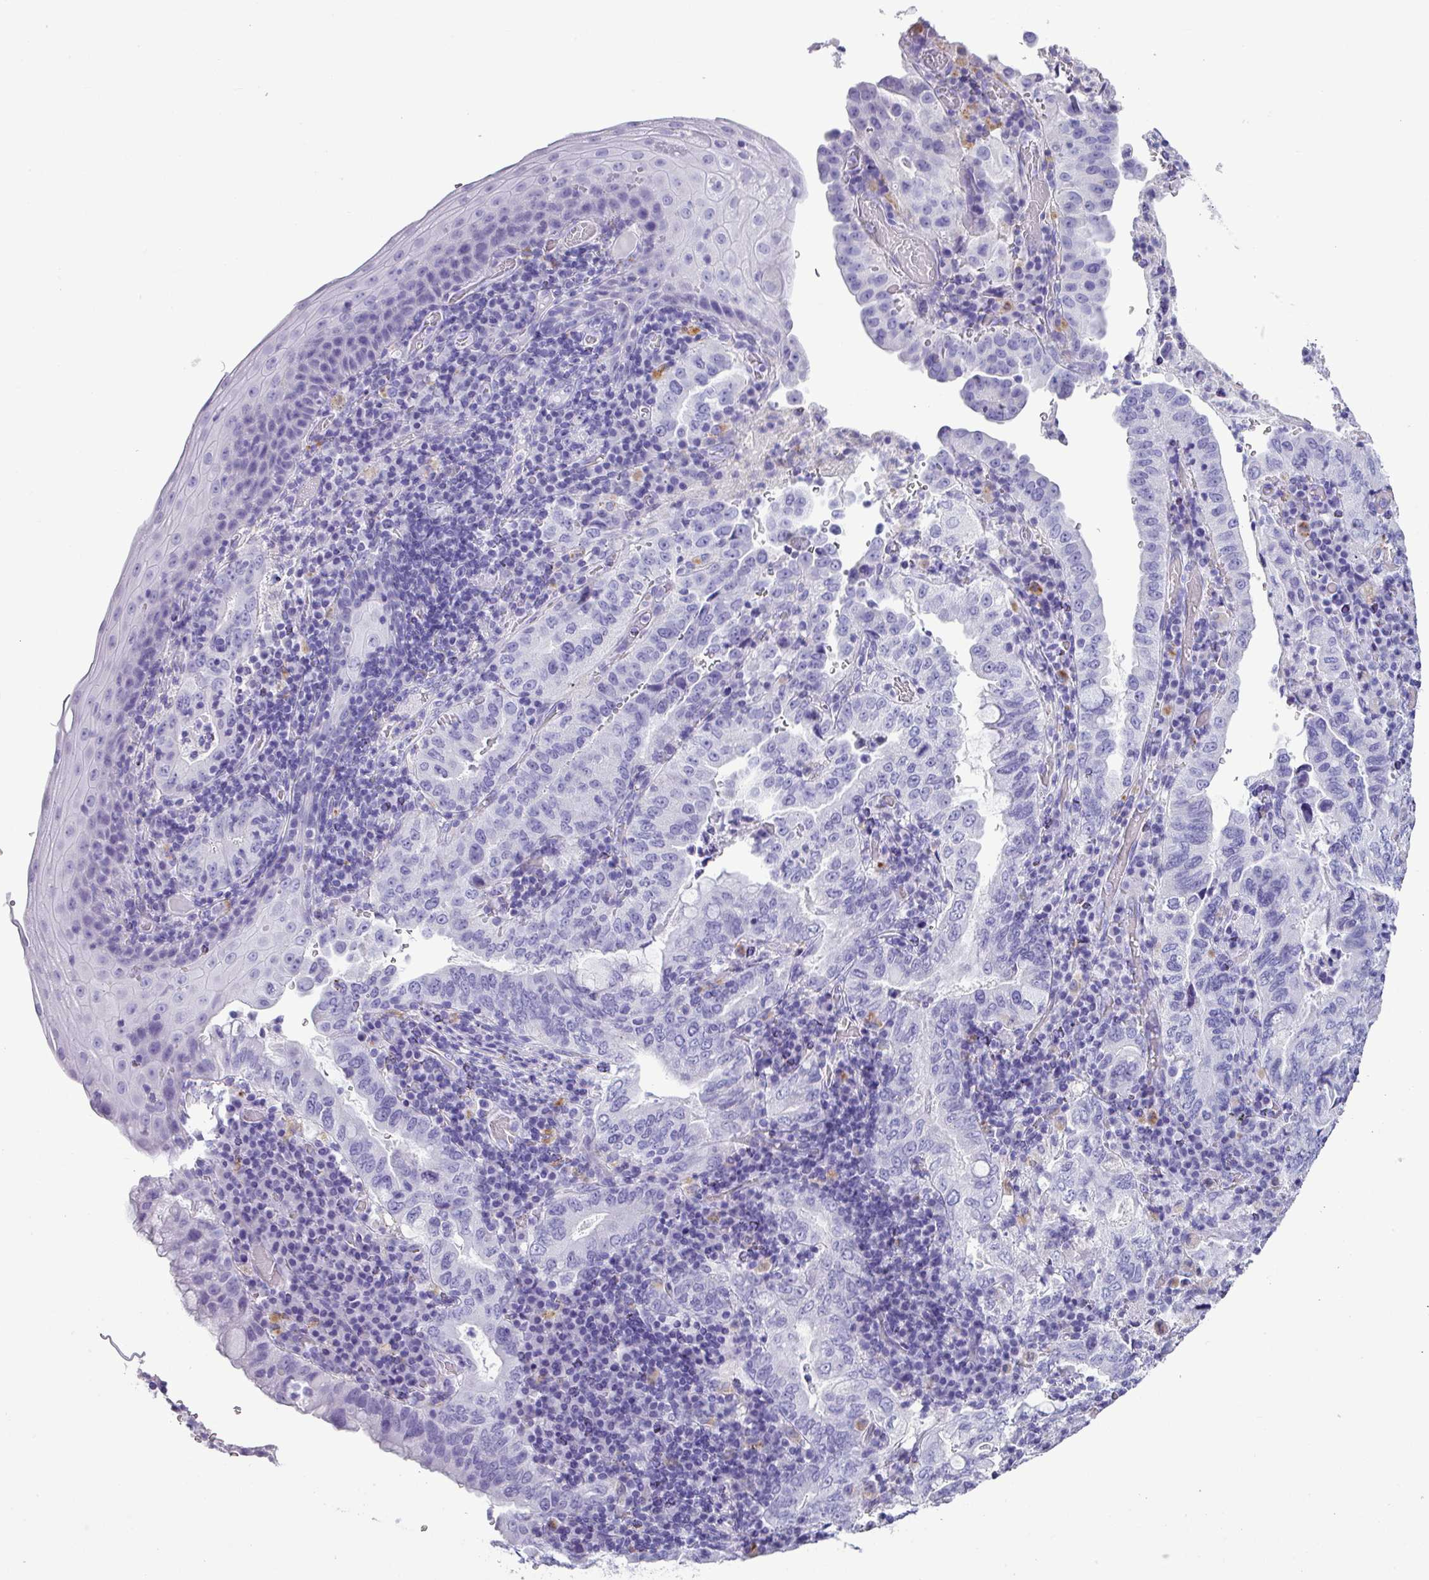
{"staining": {"intensity": "negative", "quantity": "none", "location": "none"}, "tissue": "stomach cancer", "cell_type": "Tumor cells", "image_type": "cancer", "snomed": [{"axis": "morphology", "description": "Normal tissue, NOS"}, {"axis": "morphology", "description": "Adenocarcinoma, NOS"}, {"axis": "topography", "description": "Esophagus"}, {"axis": "topography", "description": "Stomach, upper"}, {"axis": "topography", "description": "Peripheral nerve tissue"}], "caption": "There is no significant staining in tumor cells of stomach cancer.", "gene": "ZNF568", "patient": {"sex": "male", "age": 62}}